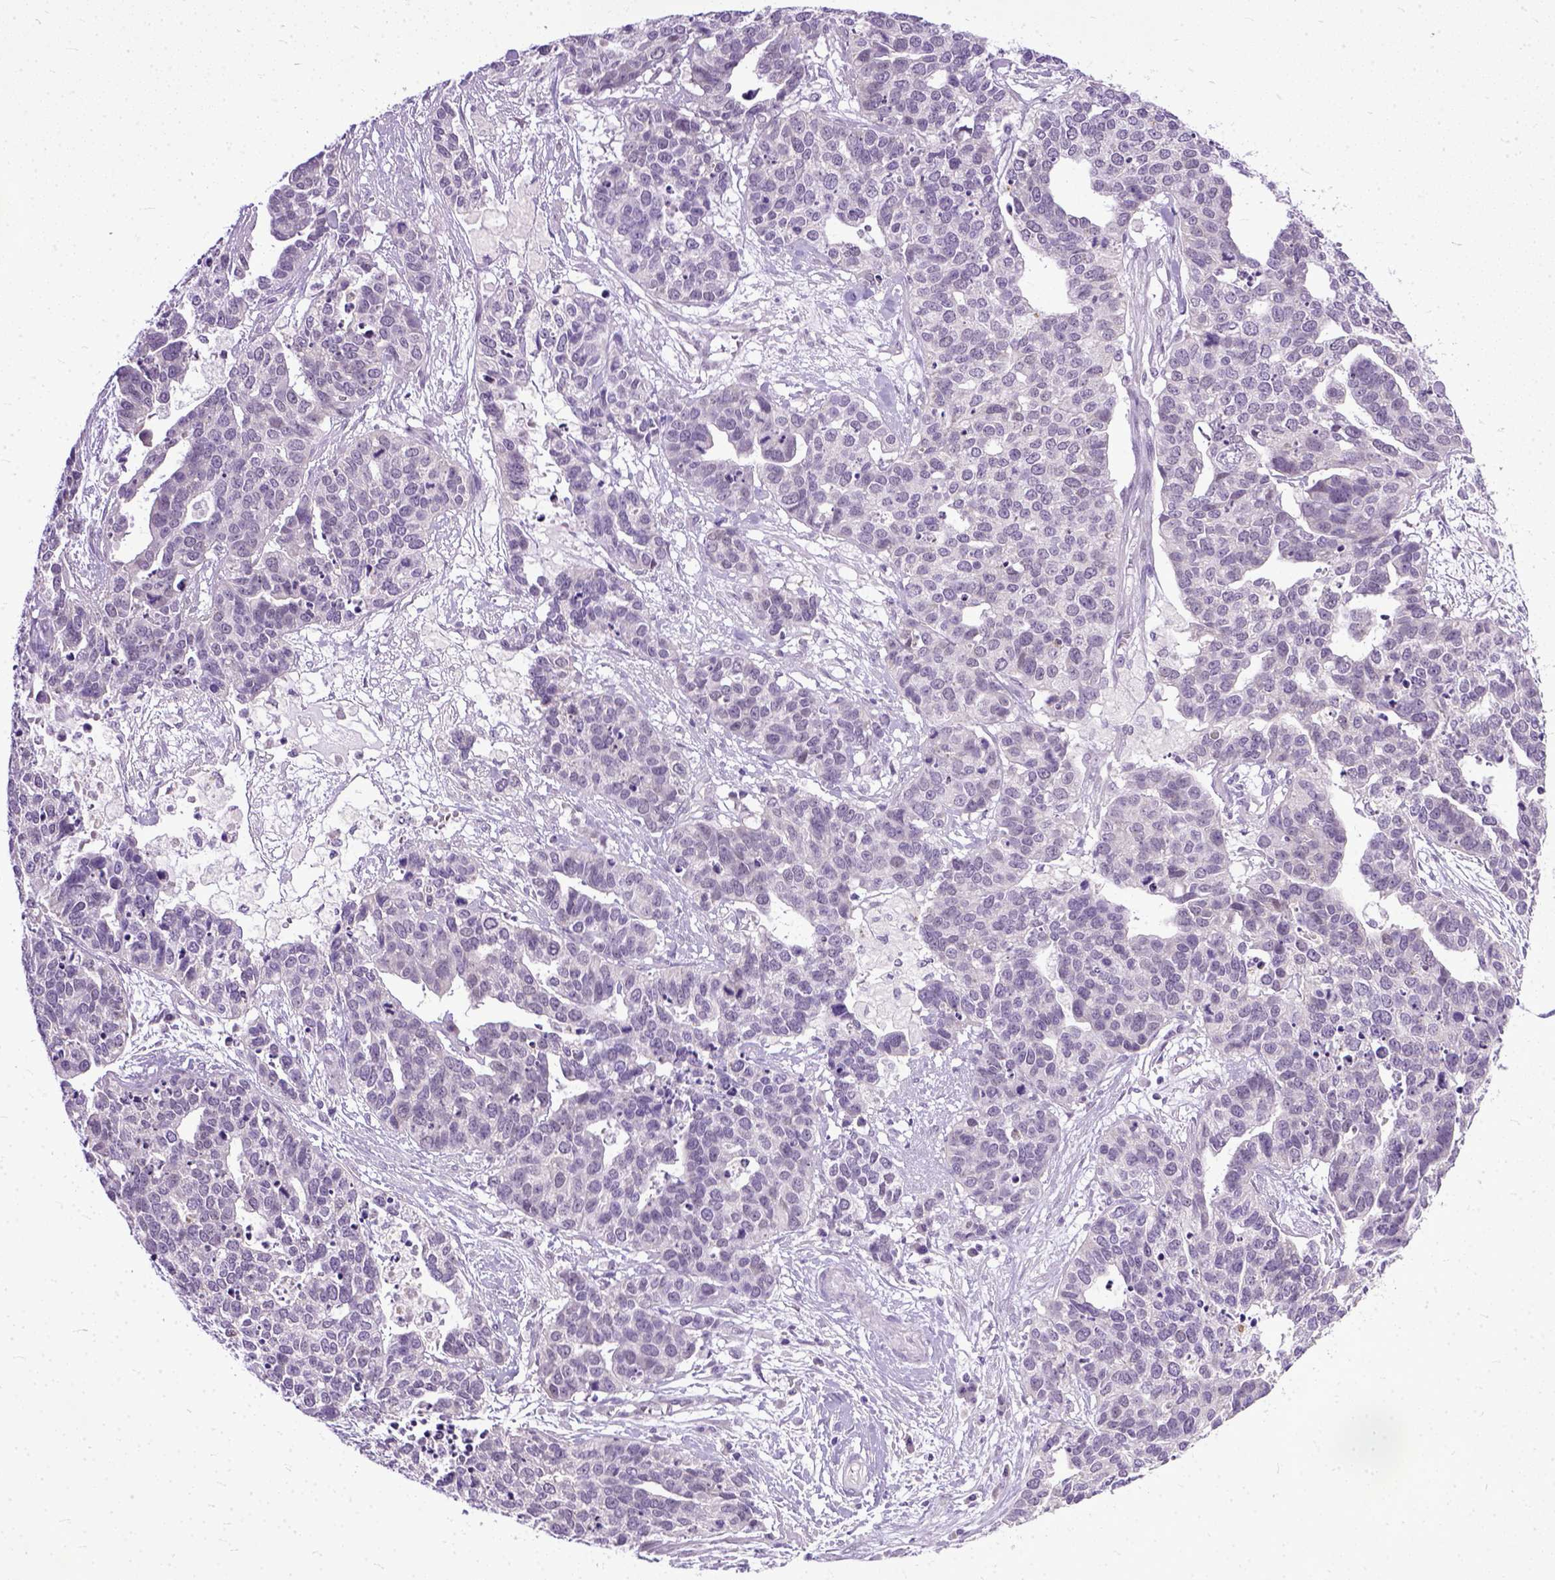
{"staining": {"intensity": "negative", "quantity": "none", "location": "none"}, "tissue": "ovarian cancer", "cell_type": "Tumor cells", "image_type": "cancer", "snomed": [{"axis": "morphology", "description": "Carcinoma, endometroid"}, {"axis": "topography", "description": "Ovary"}], "caption": "An immunohistochemistry (IHC) image of endometroid carcinoma (ovarian) is shown. There is no staining in tumor cells of endometroid carcinoma (ovarian).", "gene": "TCEAL7", "patient": {"sex": "female", "age": 65}}